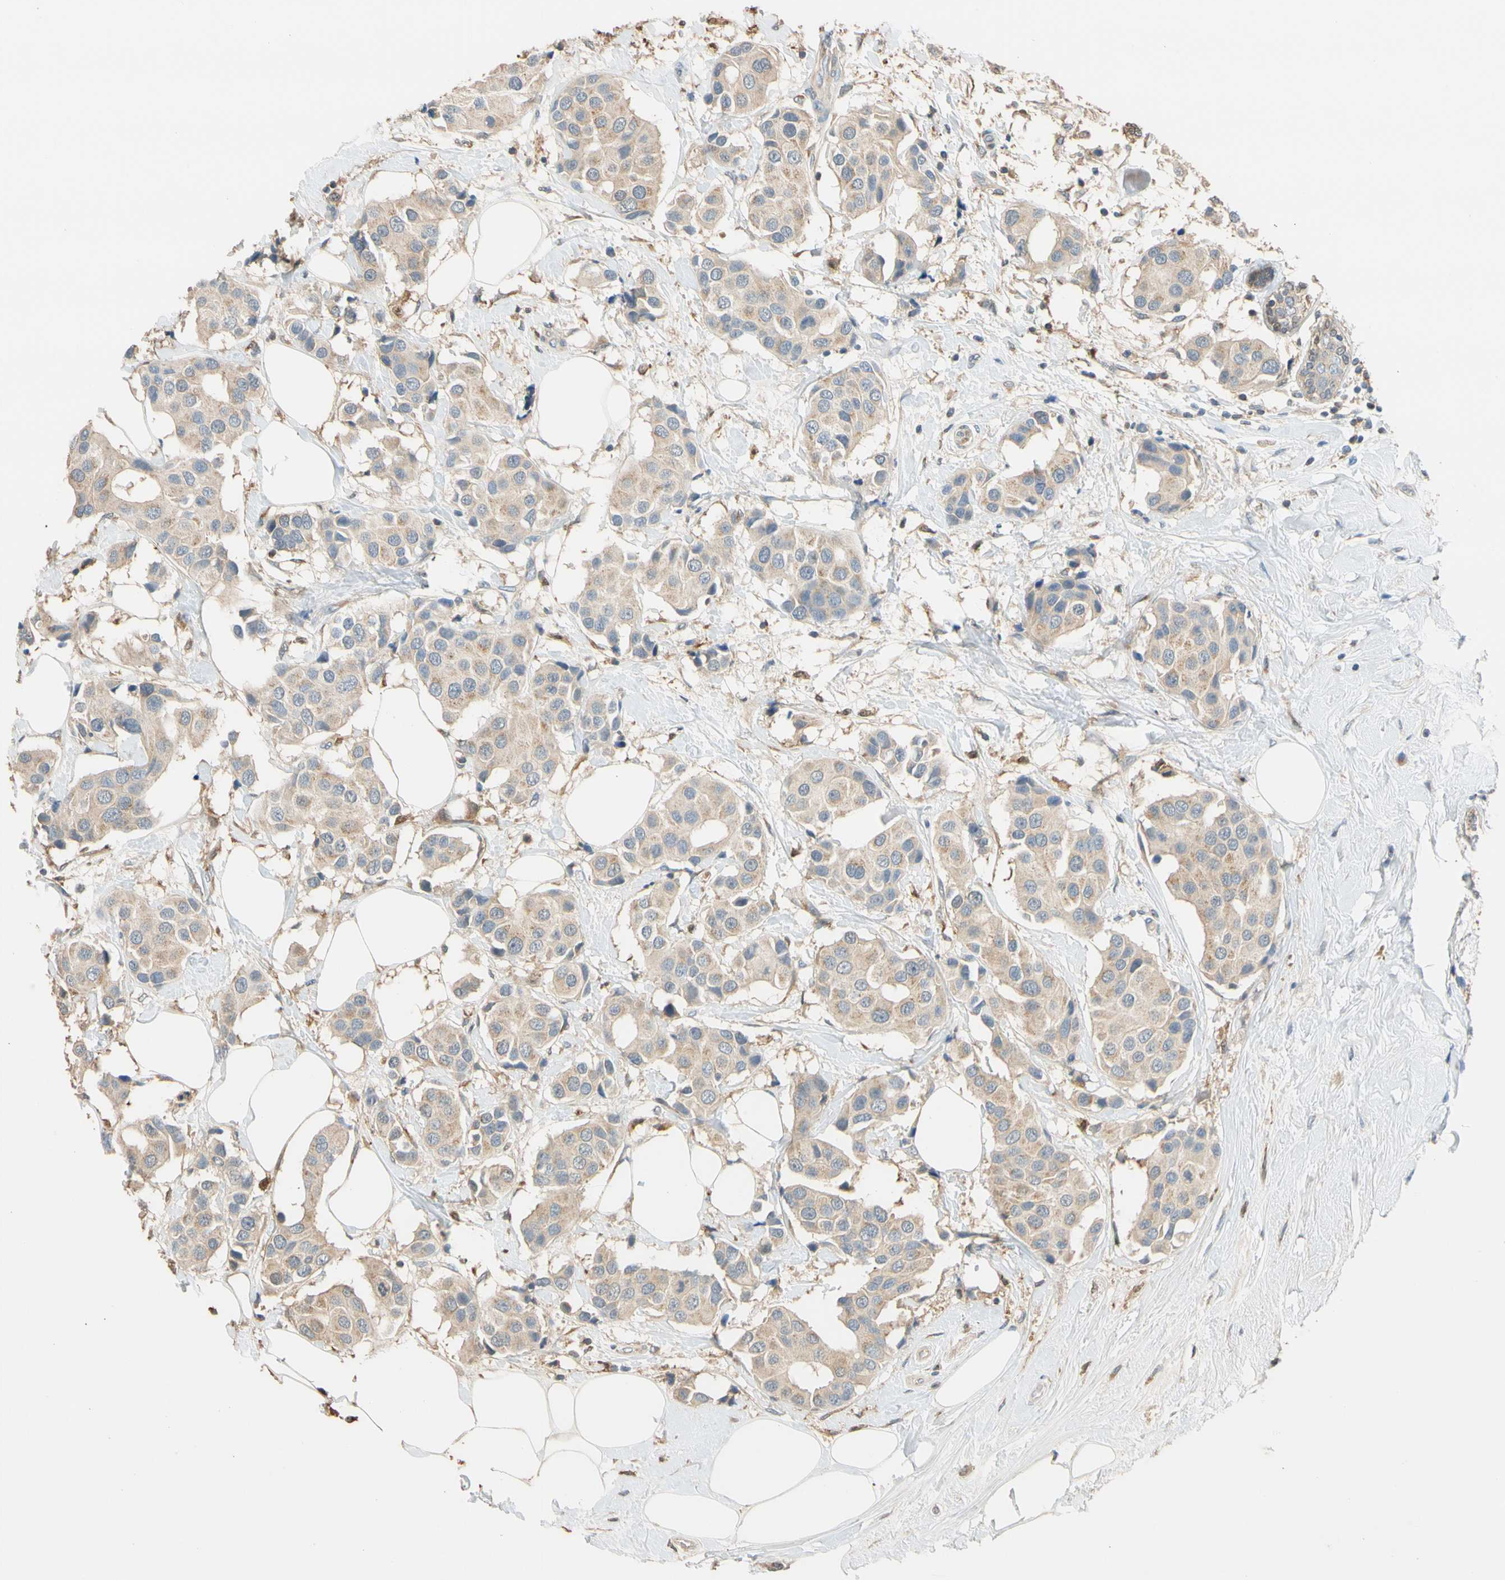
{"staining": {"intensity": "weak", "quantity": ">75%", "location": "cytoplasmic/membranous"}, "tissue": "breast cancer", "cell_type": "Tumor cells", "image_type": "cancer", "snomed": [{"axis": "morphology", "description": "Normal tissue, NOS"}, {"axis": "morphology", "description": "Duct carcinoma"}, {"axis": "topography", "description": "Breast"}], "caption": "Weak cytoplasmic/membranous expression is seen in about >75% of tumor cells in invasive ductal carcinoma (breast).", "gene": "GPSM2", "patient": {"sex": "female", "age": 39}}